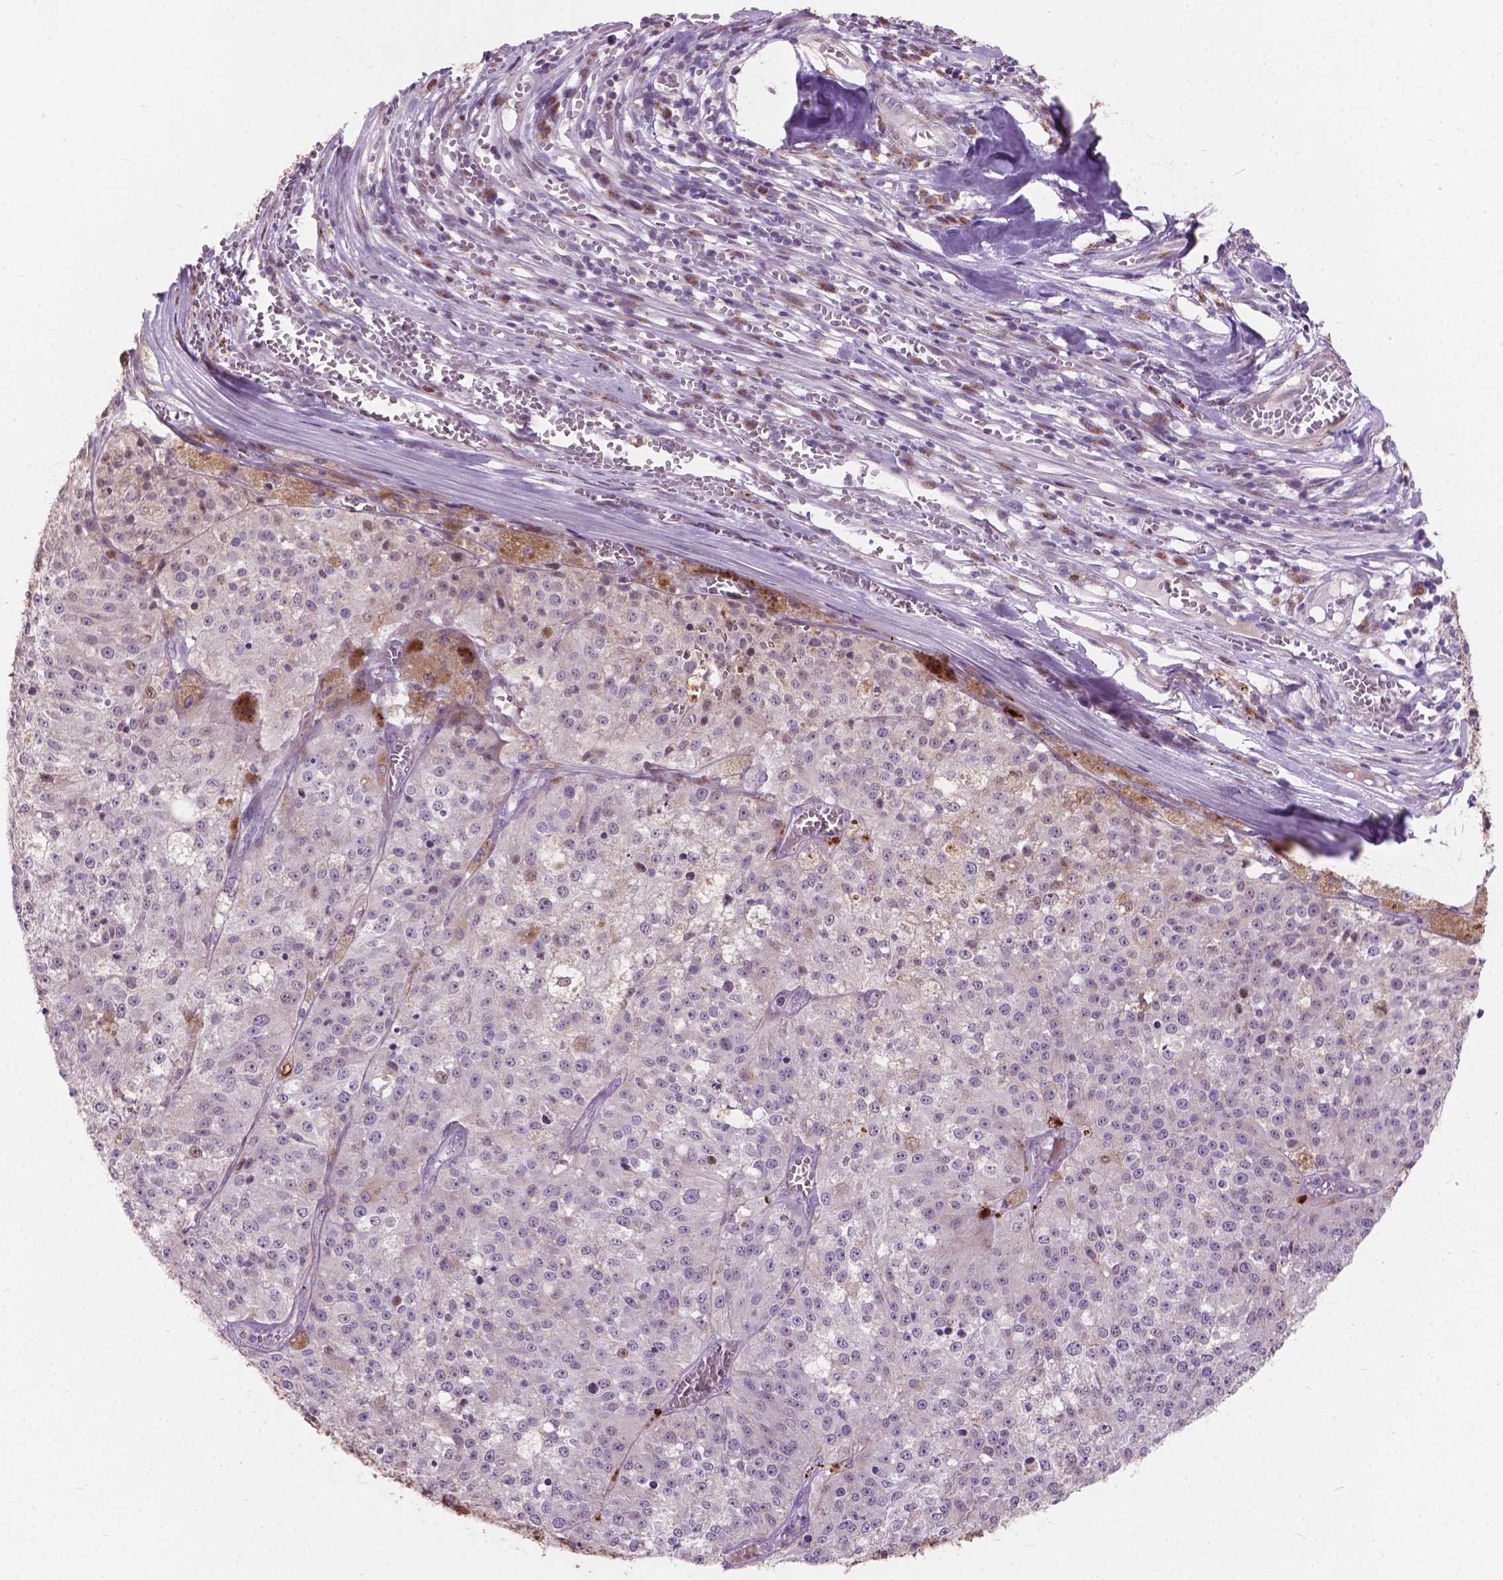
{"staining": {"intensity": "negative", "quantity": "none", "location": "none"}, "tissue": "melanoma", "cell_type": "Tumor cells", "image_type": "cancer", "snomed": [{"axis": "morphology", "description": "Malignant melanoma, Metastatic site"}, {"axis": "topography", "description": "Lymph node"}], "caption": "Tumor cells show no significant staining in malignant melanoma (metastatic site).", "gene": "MYH14", "patient": {"sex": "female", "age": 64}}